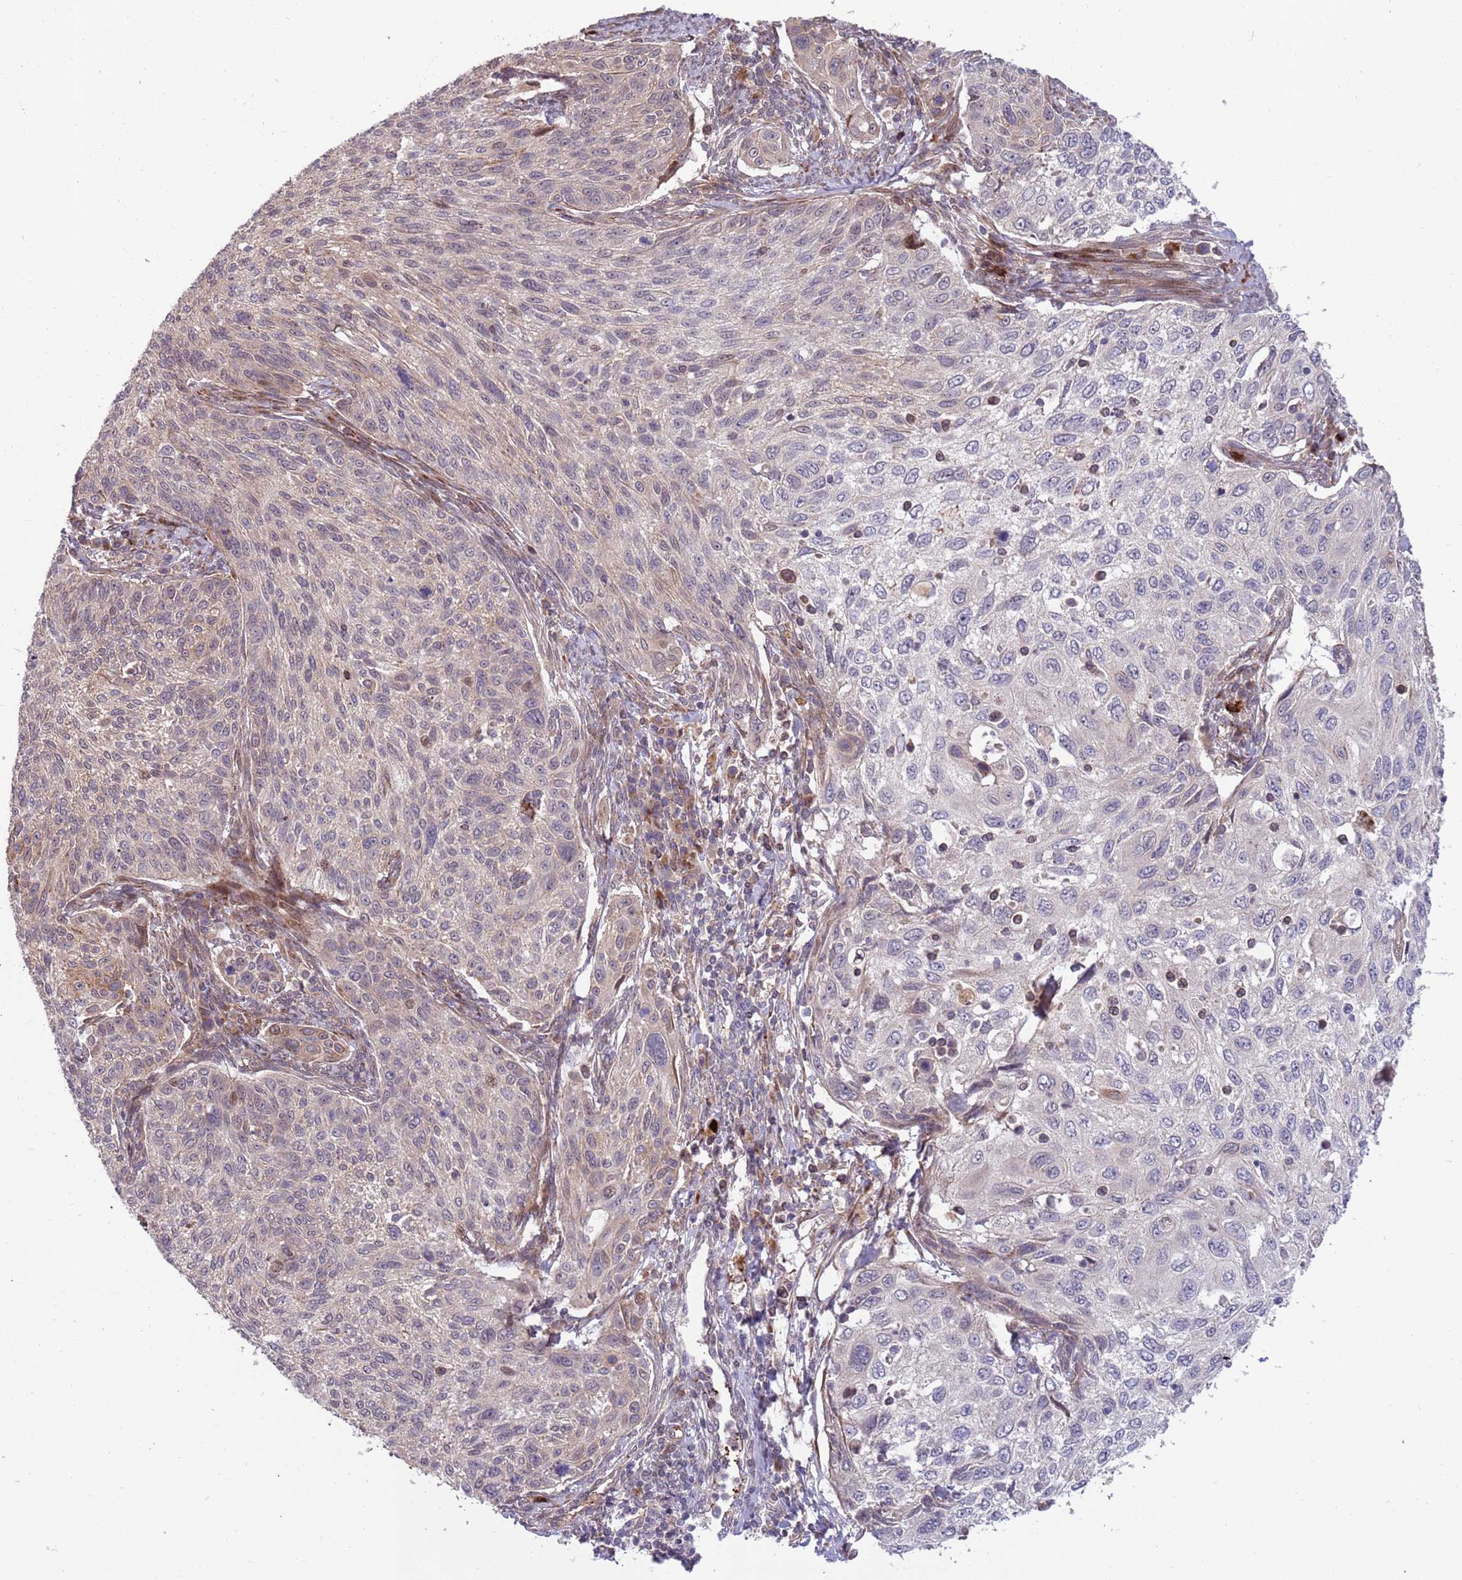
{"staining": {"intensity": "weak", "quantity": "<25%", "location": "cytoplasmic/membranous"}, "tissue": "cervical cancer", "cell_type": "Tumor cells", "image_type": "cancer", "snomed": [{"axis": "morphology", "description": "Squamous cell carcinoma, NOS"}, {"axis": "topography", "description": "Cervix"}], "caption": "IHC image of neoplastic tissue: cervical squamous cell carcinoma stained with DAB (3,3'-diaminobenzidine) shows no significant protein staining in tumor cells.", "gene": "NT5DC4", "patient": {"sex": "female", "age": 70}}